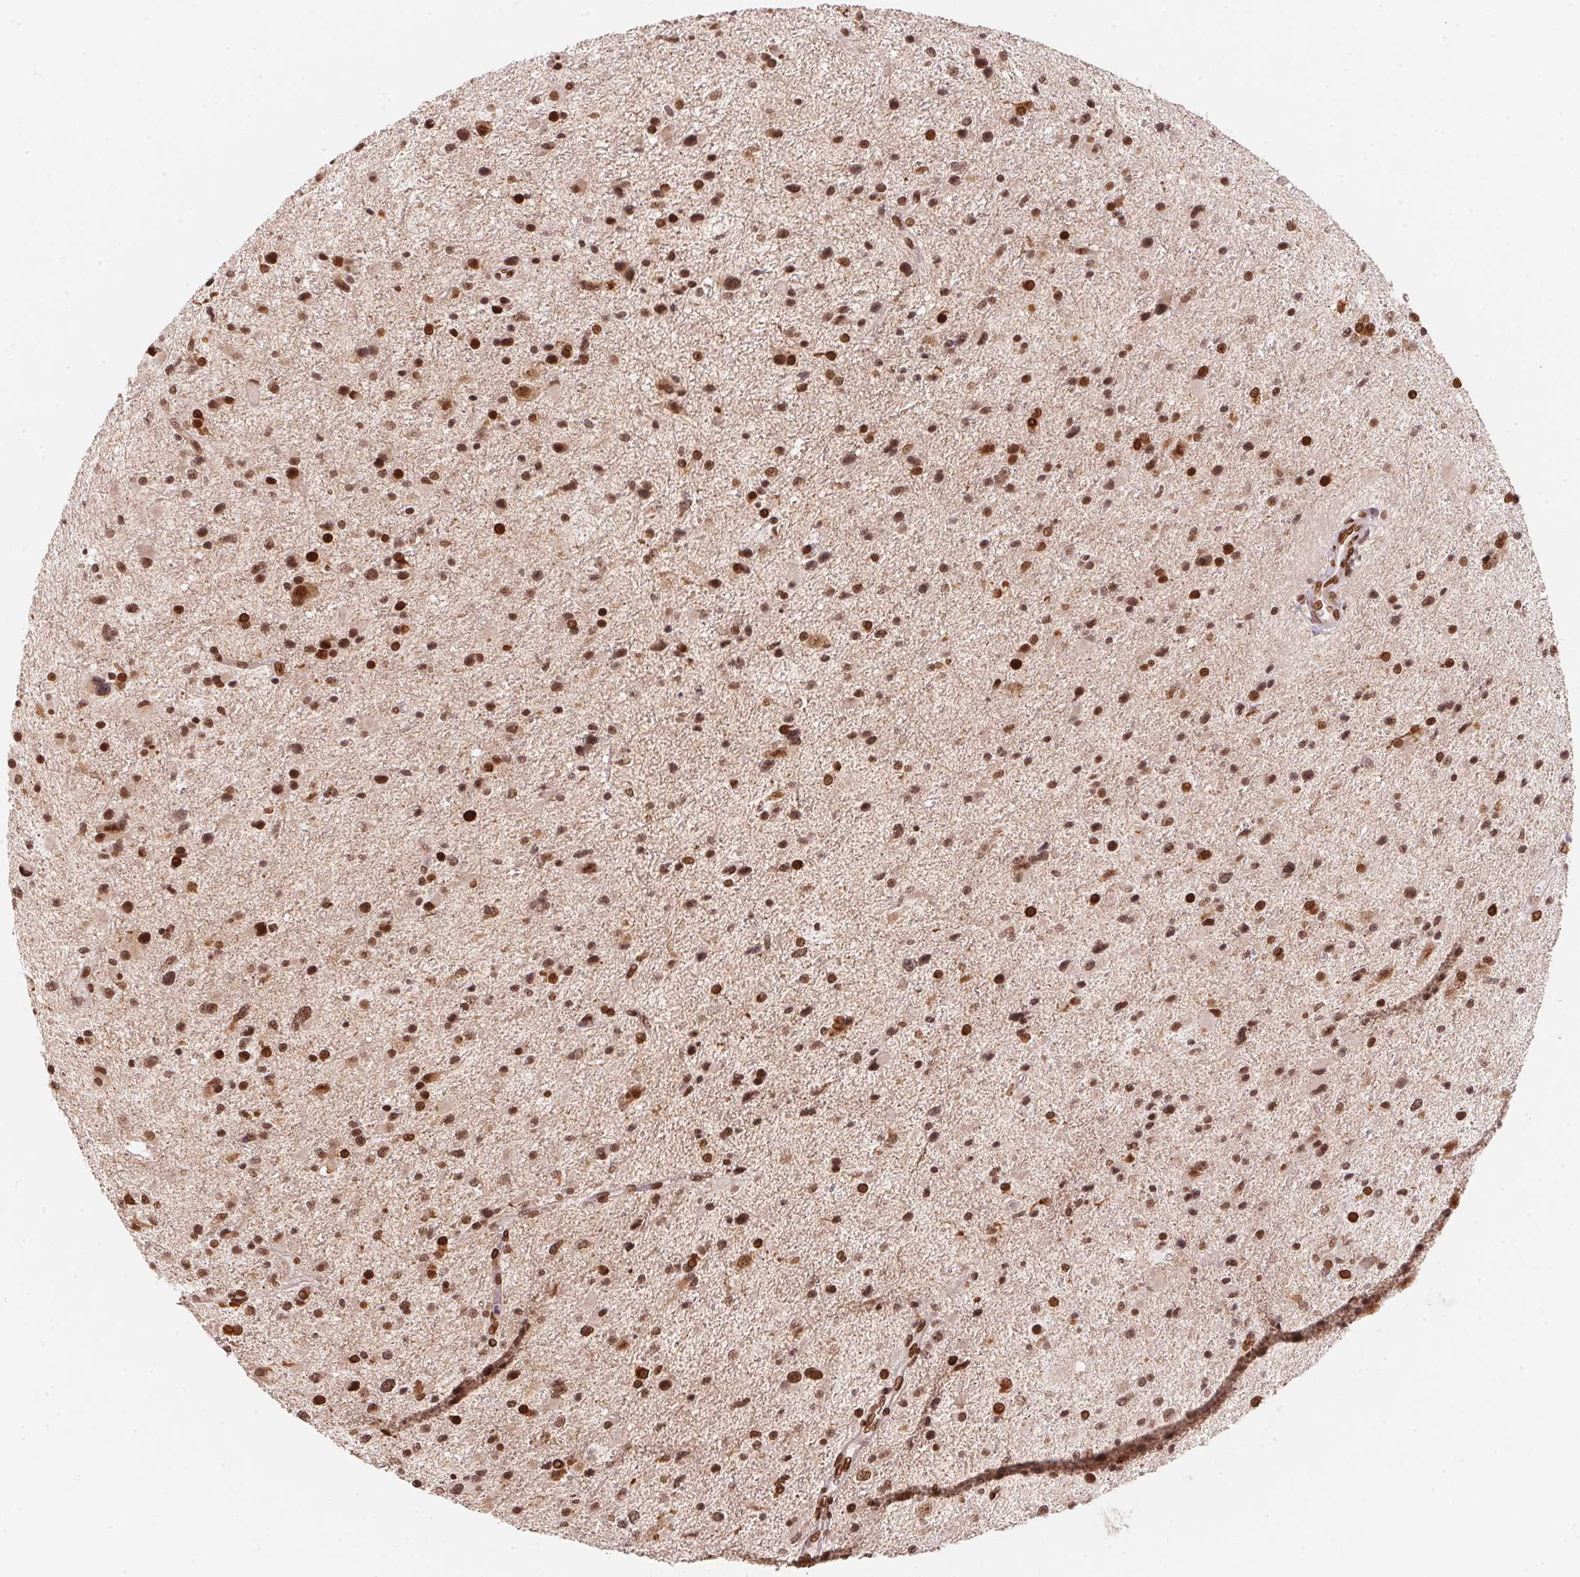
{"staining": {"intensity": "strong", "quantity": ">75%", "location": "nuclear"}, "tissue": "glioma", "cell_type": "Tumor cells", "image_type": "cancer", "snomed": [{"axis": "morphology", "description": "Glioma, malignant, Low grade"}, {"axis": "topography", "description": "Brain"}], "caption": "Brown immunohistochemical staining in human glioma displays strong nuclear staining in about >75% of tumor cells. (Stains: DAB (3,3'-diaminobenzidine) in brown, nuclei in blue, Microscopy: brightfield microscopy at high magnification).", "gene": "SAP30BP", "patient": {"sex": "female", "age": 32}}